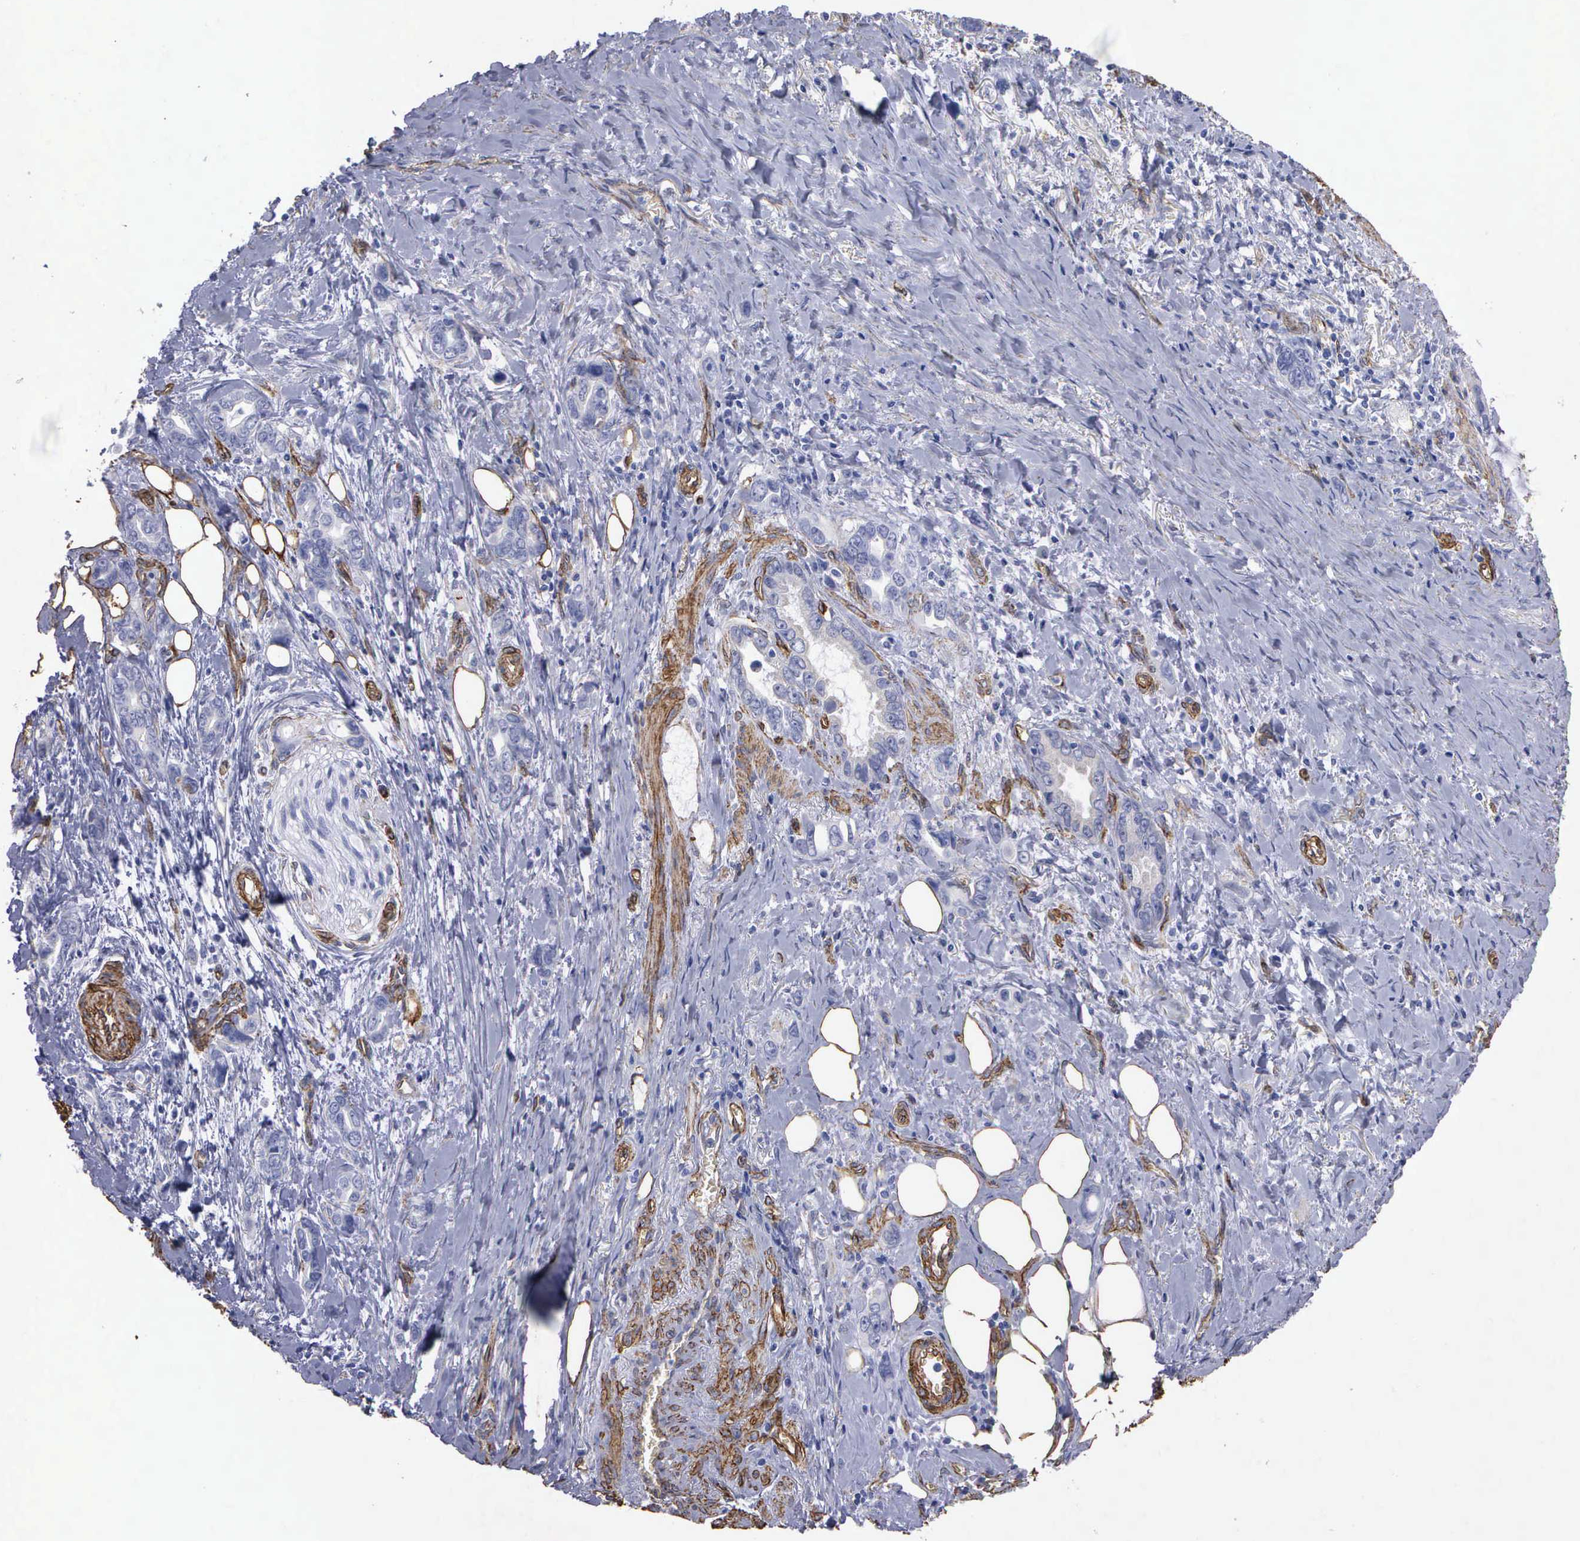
{"staining": {"intensity": "negative", "quantity": "none", "location": "none"}, "tissue": "stomach cancer", "cell_type": "Tumor cells", "image_type": "cancer", "snomed": [{"axis": "morphology", "description": "Adenocarcinoma, NOS"}, {"axis": "topography", "description": "Stomach"}], "caption": "Immunohistochemical staining of human adenocarcinoma (stomach) shows no significant expression in tumor cells.", "gene": "MAGEB10", "patient": {"sex": "male", "age": 78}}